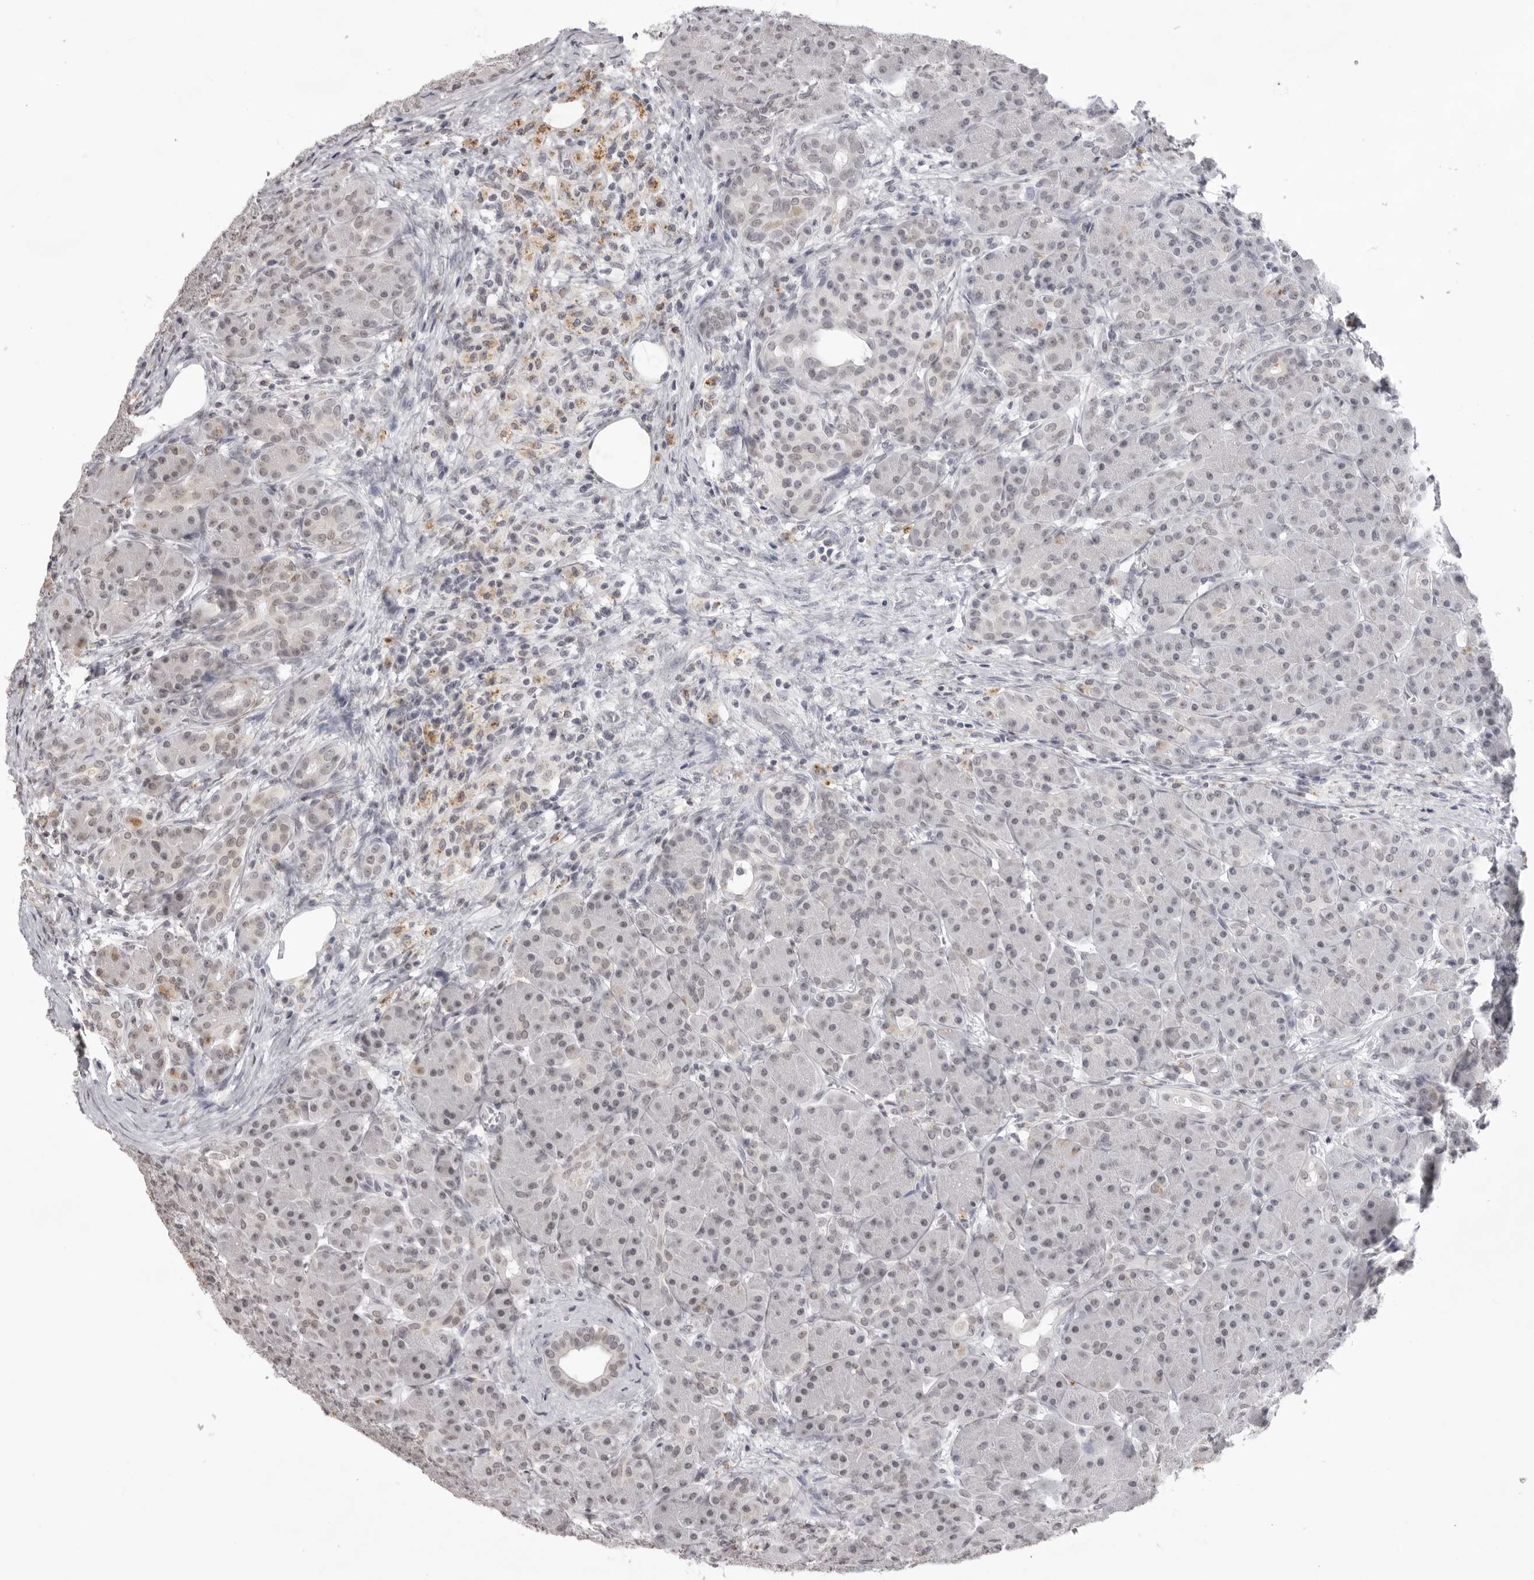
{"staining": {"intensity": "negative", "quantity": "none", "location": "none"}, "tissue": "pancreas", "cell_type": "Exocrine glandular cells", "image_type": "normal", "snomed": [{"axis": "morphology", "description": "Normal tissue, NOS"}, {"axis": "topography", "description": "Pancreas"}], "caption": "The photomicrograph shows no staining of exocrine glandular cells in normal pancreas.", "gene": "NTM", "patient": {"sex": "male", "age": 63}}